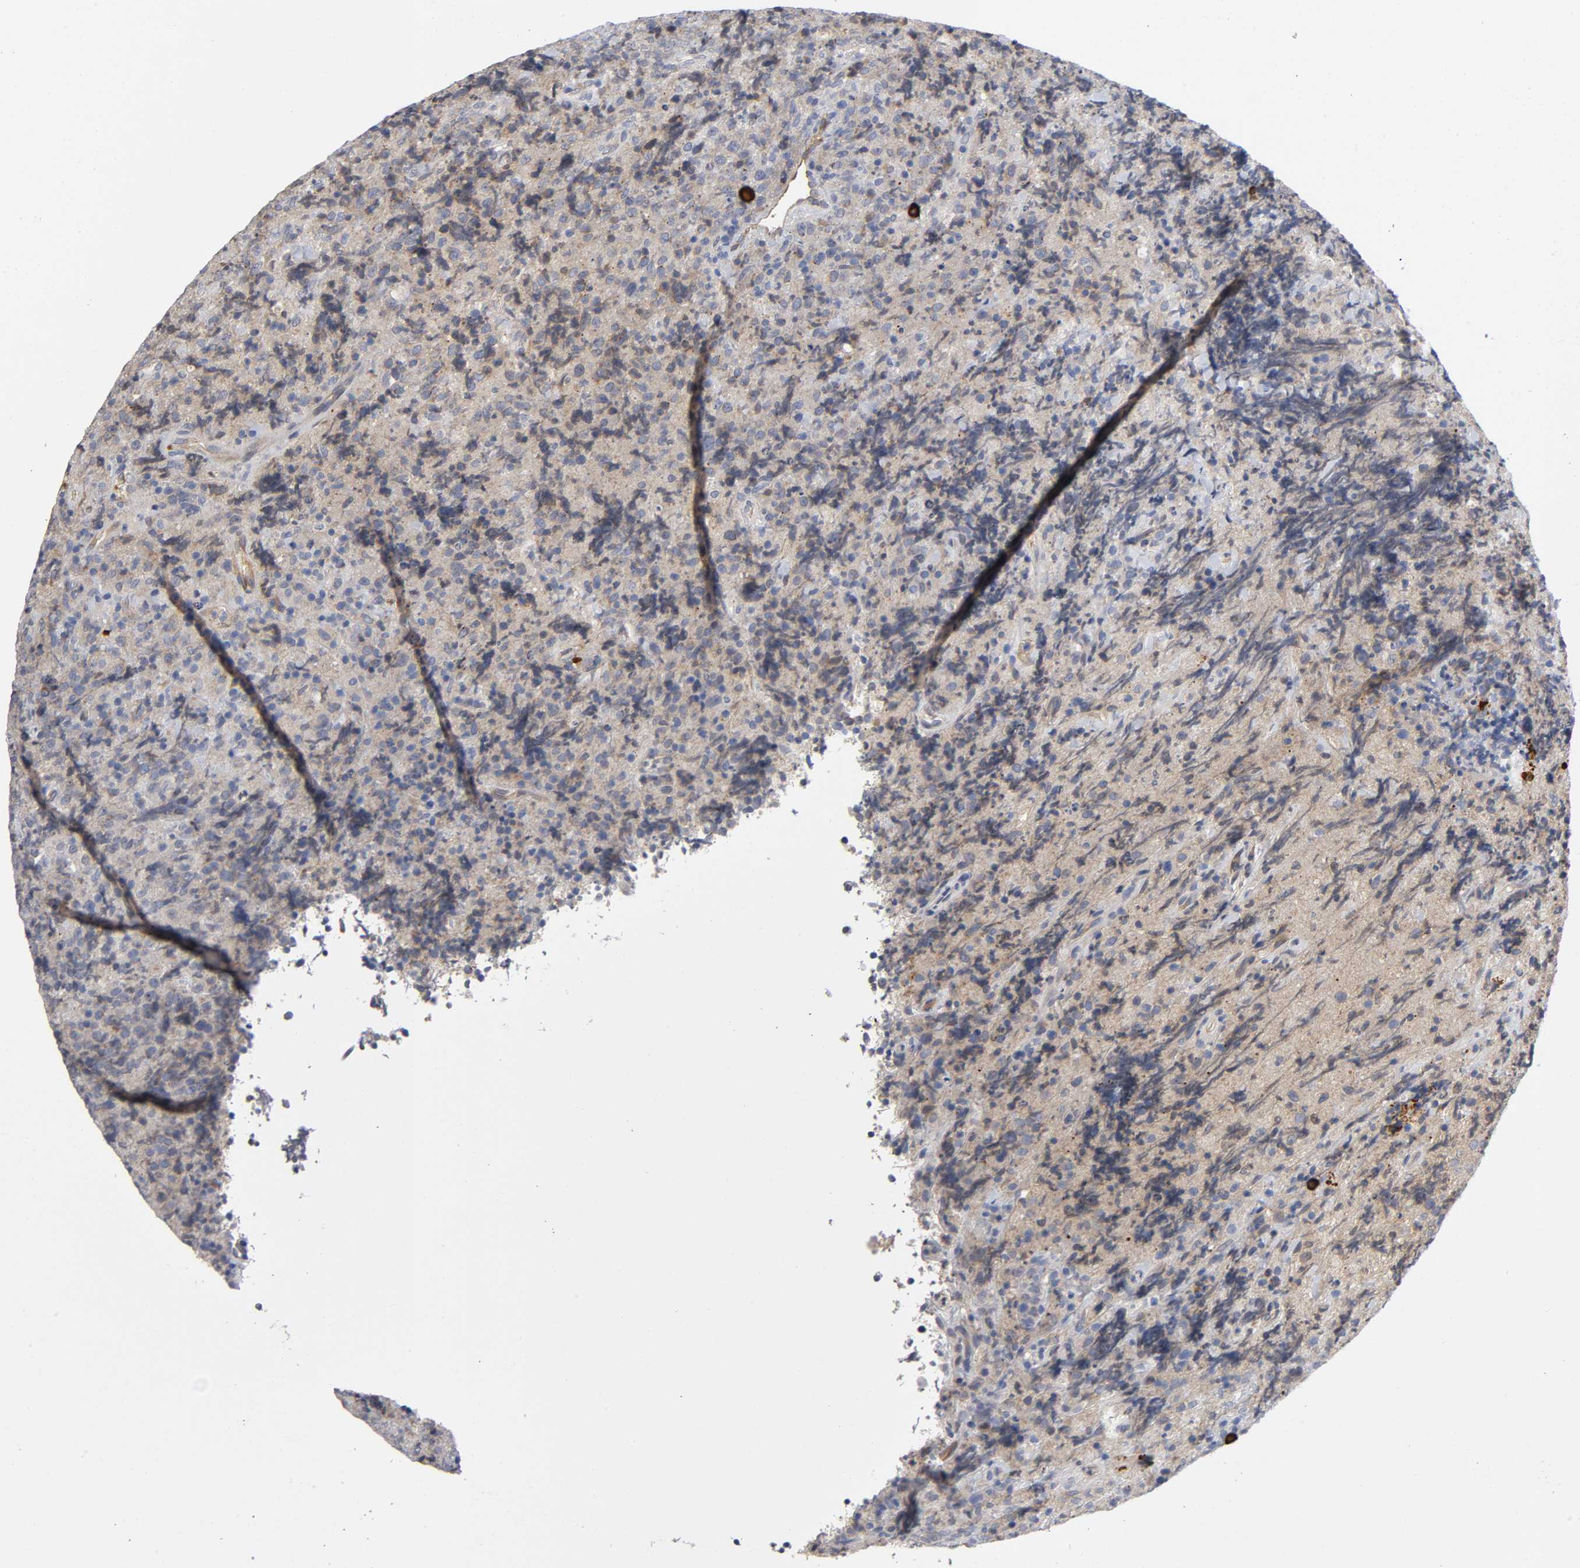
{"staining": {"intensity": "weak", "quantity": "25%-75%", "location": "cytoplasmic/membranous"}, "tissue": "lymphoma", "cell_type": "Tumor cells", "image_type": "cancer", "snomed": [{"axis": "morphology", "description": "Malignant lymphoma, non-Hodgkin's type, High grade"}, {"axis": "topography", "description": "Tonsil"}], "caption": "IHC image of lymphoma stained for a protein (brown), which exhibits low levels of weak cytoplasmic/membranous staining in about 25%-75% of tumor cells.", "gene": "NOVA1", "patient": {"sex": "female", "age": 36}}